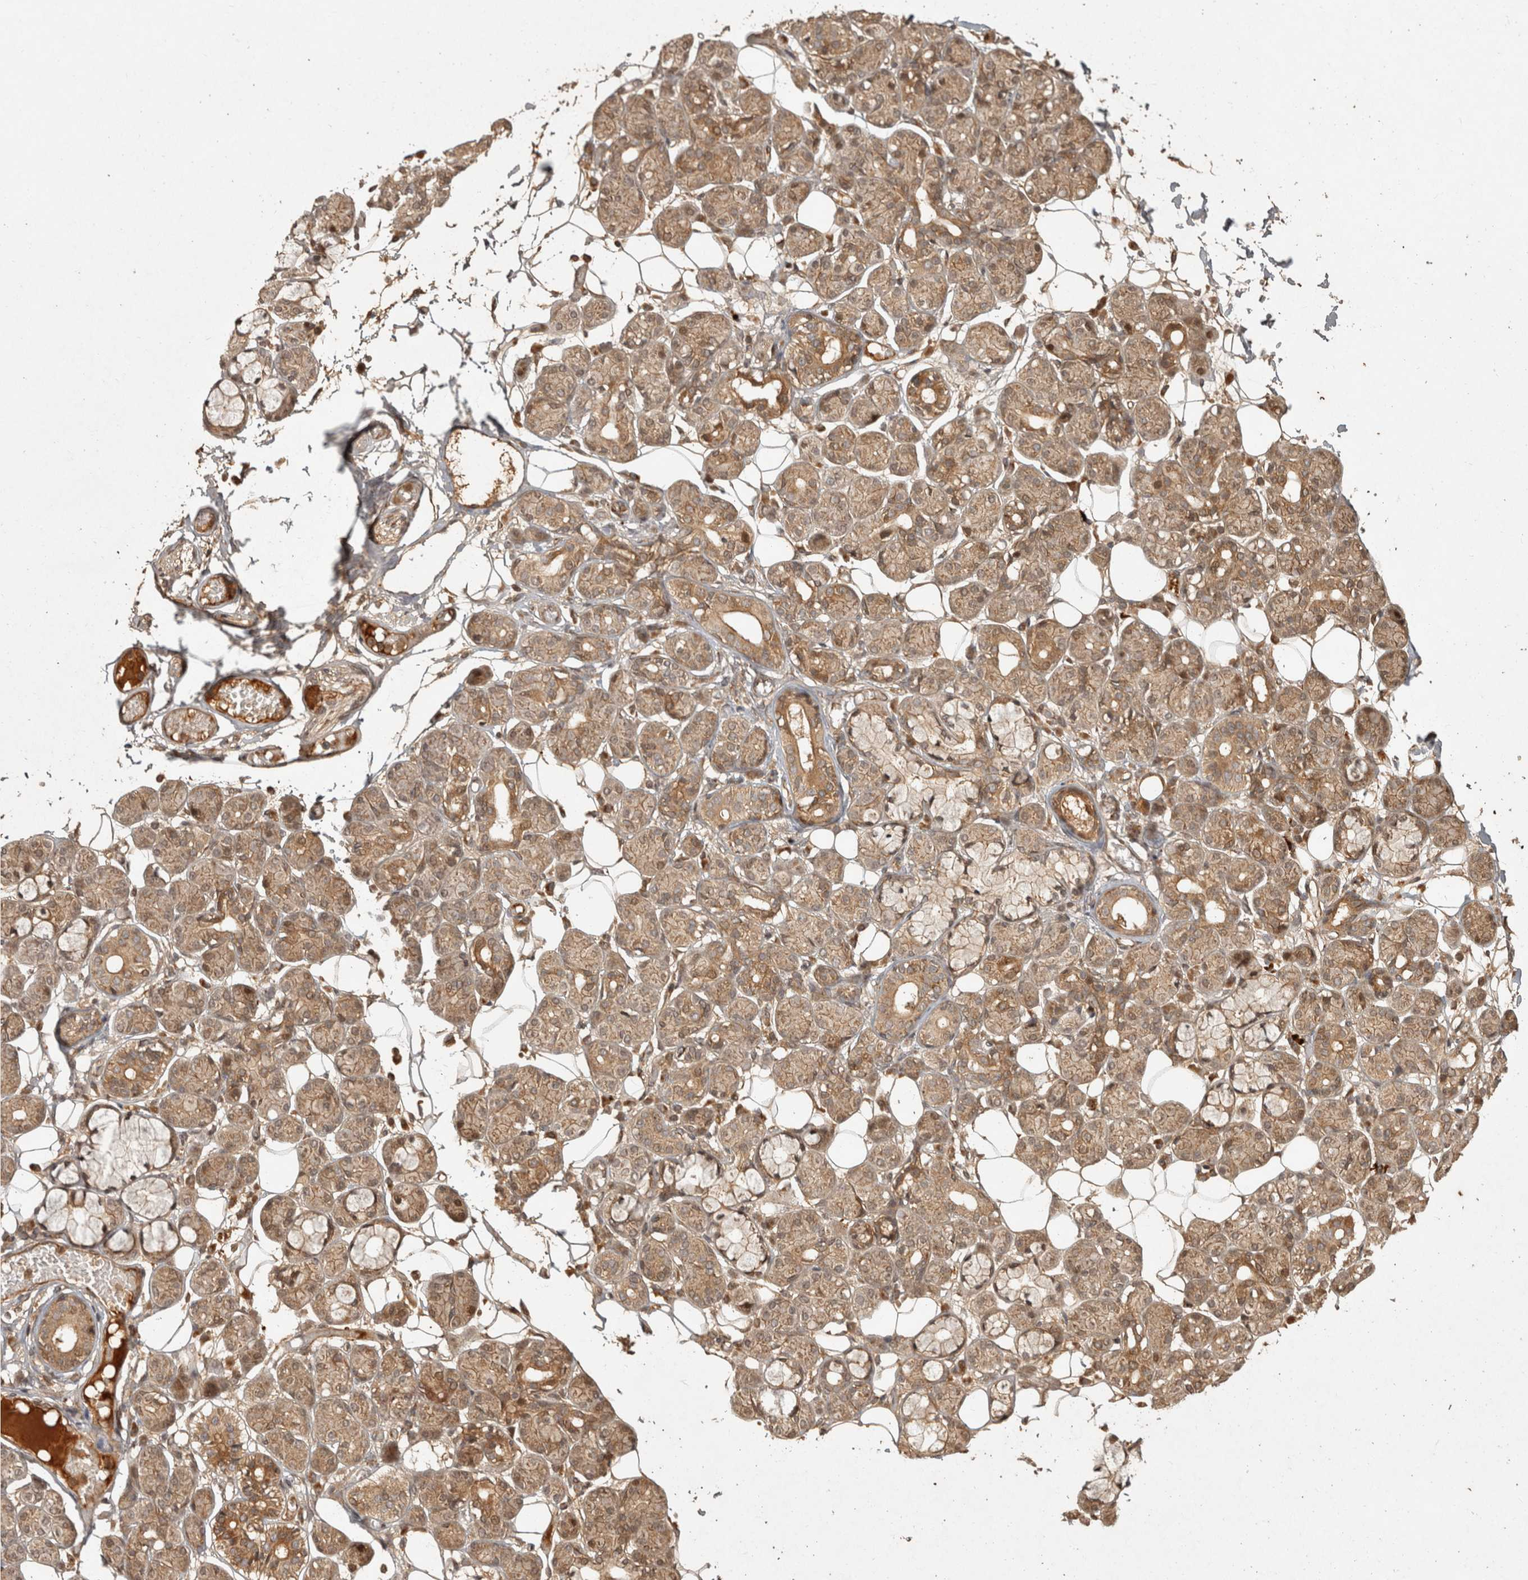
{"staining": {"intensity": "moderate", "quantity": "25%-75%", "location": "cytoplasmic/membranous"}, "tissue": "salivary gland", "cell_type": "Glandular cells", "image_type": "normal", "snomed": [{"axis": "morphology", "description": "Normal tissue, NOS"}, {"axis": "topography", "description": "Salivary gland"}], "caption": "Immunohistochemistry (IHC) of unremarkable salivary gland exhibits medium levels of moderate cytoplasmic/membranous staining in approximately 25%-75% of glandular cells.", "gene": "CAMSAP2", "patient": {"sex": "male", "age": 63}}